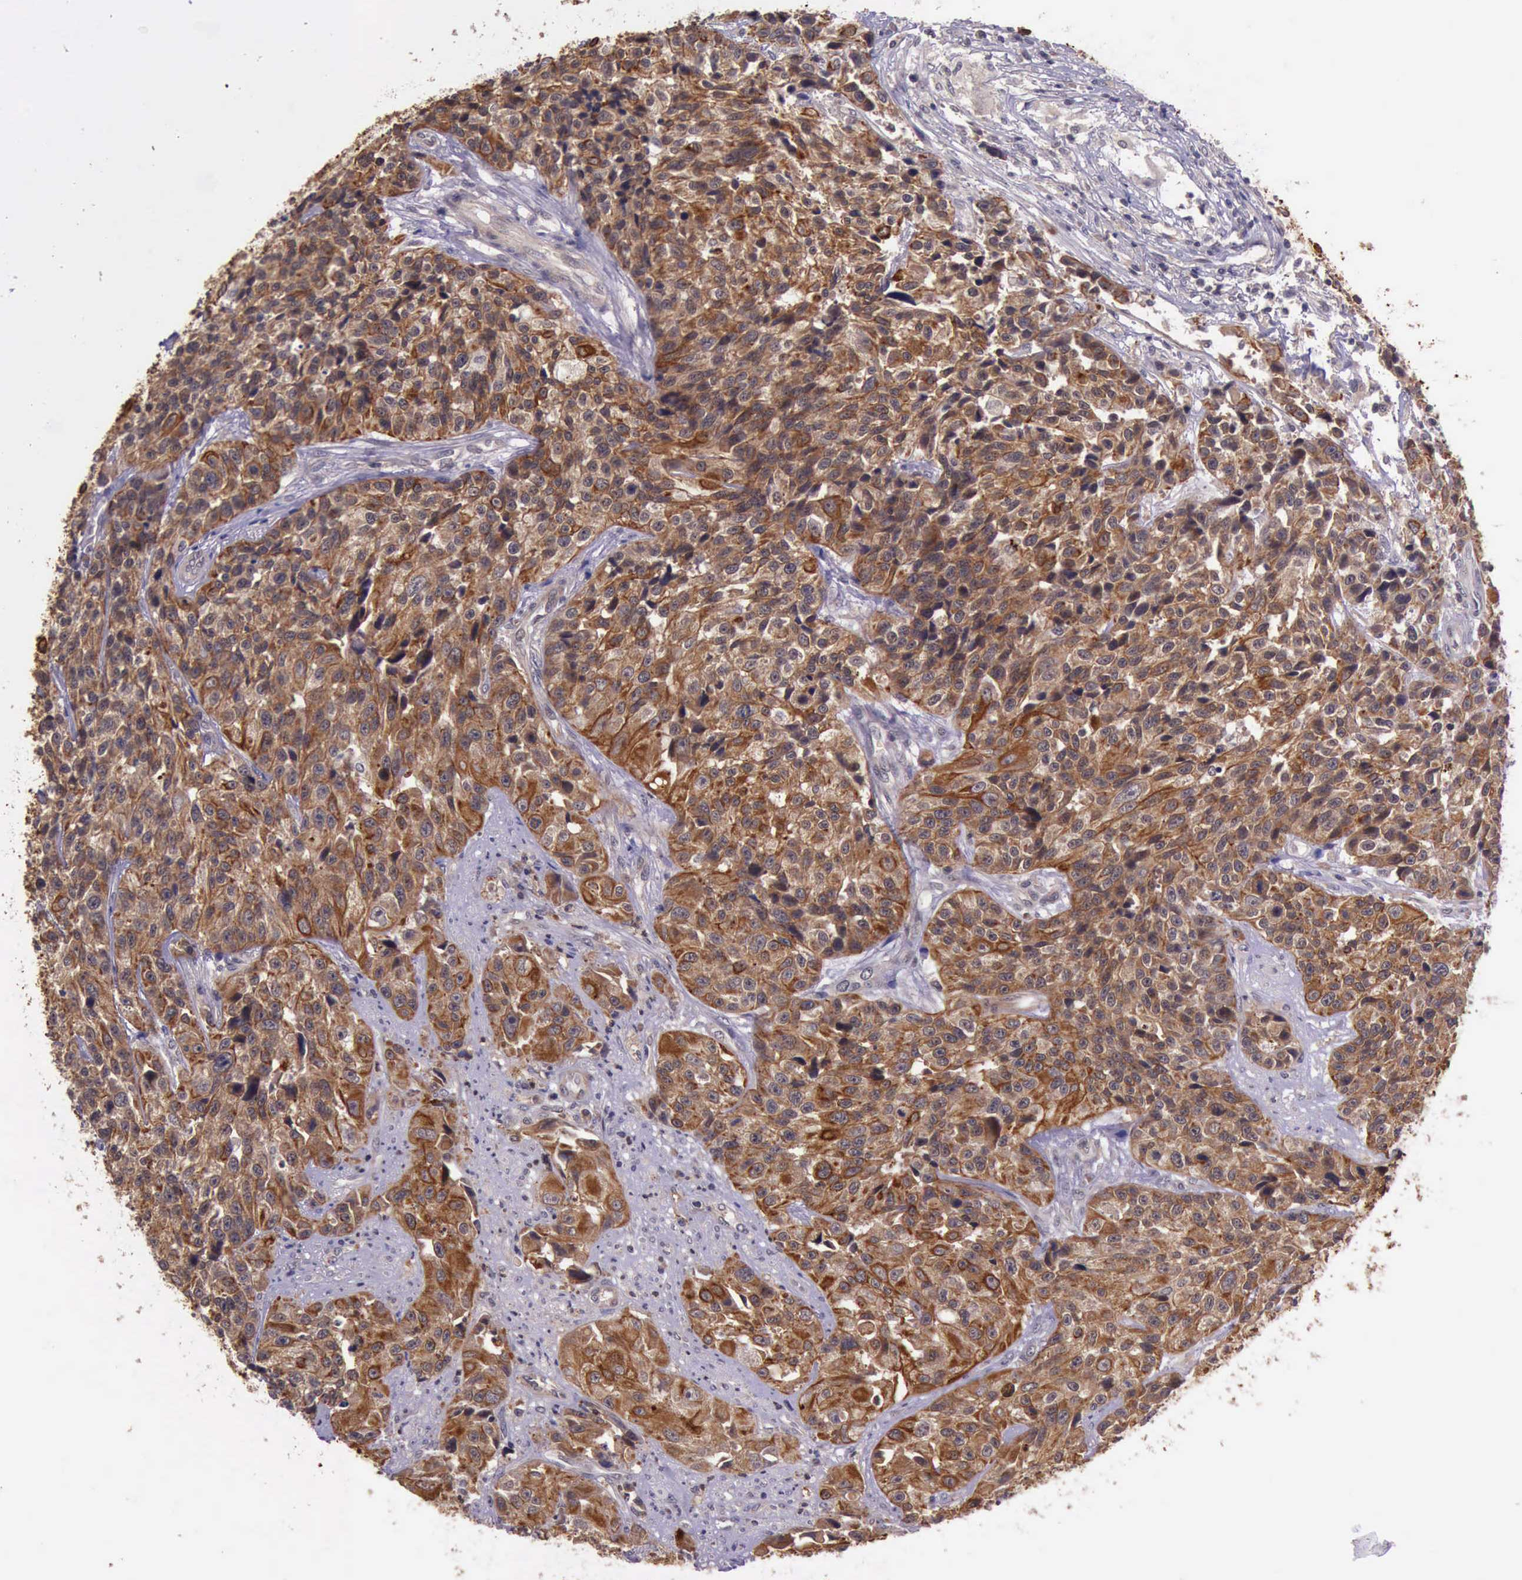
{"staining": {"intensity": "moderate", "quantity": ">75%", "location": "cytoplasmic/membranous"}, "tissue": "urothelial cancer", "cell_type": "Tumor cells", "image_type": "cancer", "snomed": [{"axis": "morphology", "description": "Urothelial carcinoma, High grade"}, {"axis": "topography", "description": "Urinary bladder"}], "caption": "Protein staining by immunohistochemistry reveals moderate cytoplasmic/membranous positivity in about >75% of tumor cells in urothelial cancer. (DAB IHC with brightfield microscopy, high magnification).", "gene": "PRICKLE3", "patient": {"sex": "female", "age": 81}}